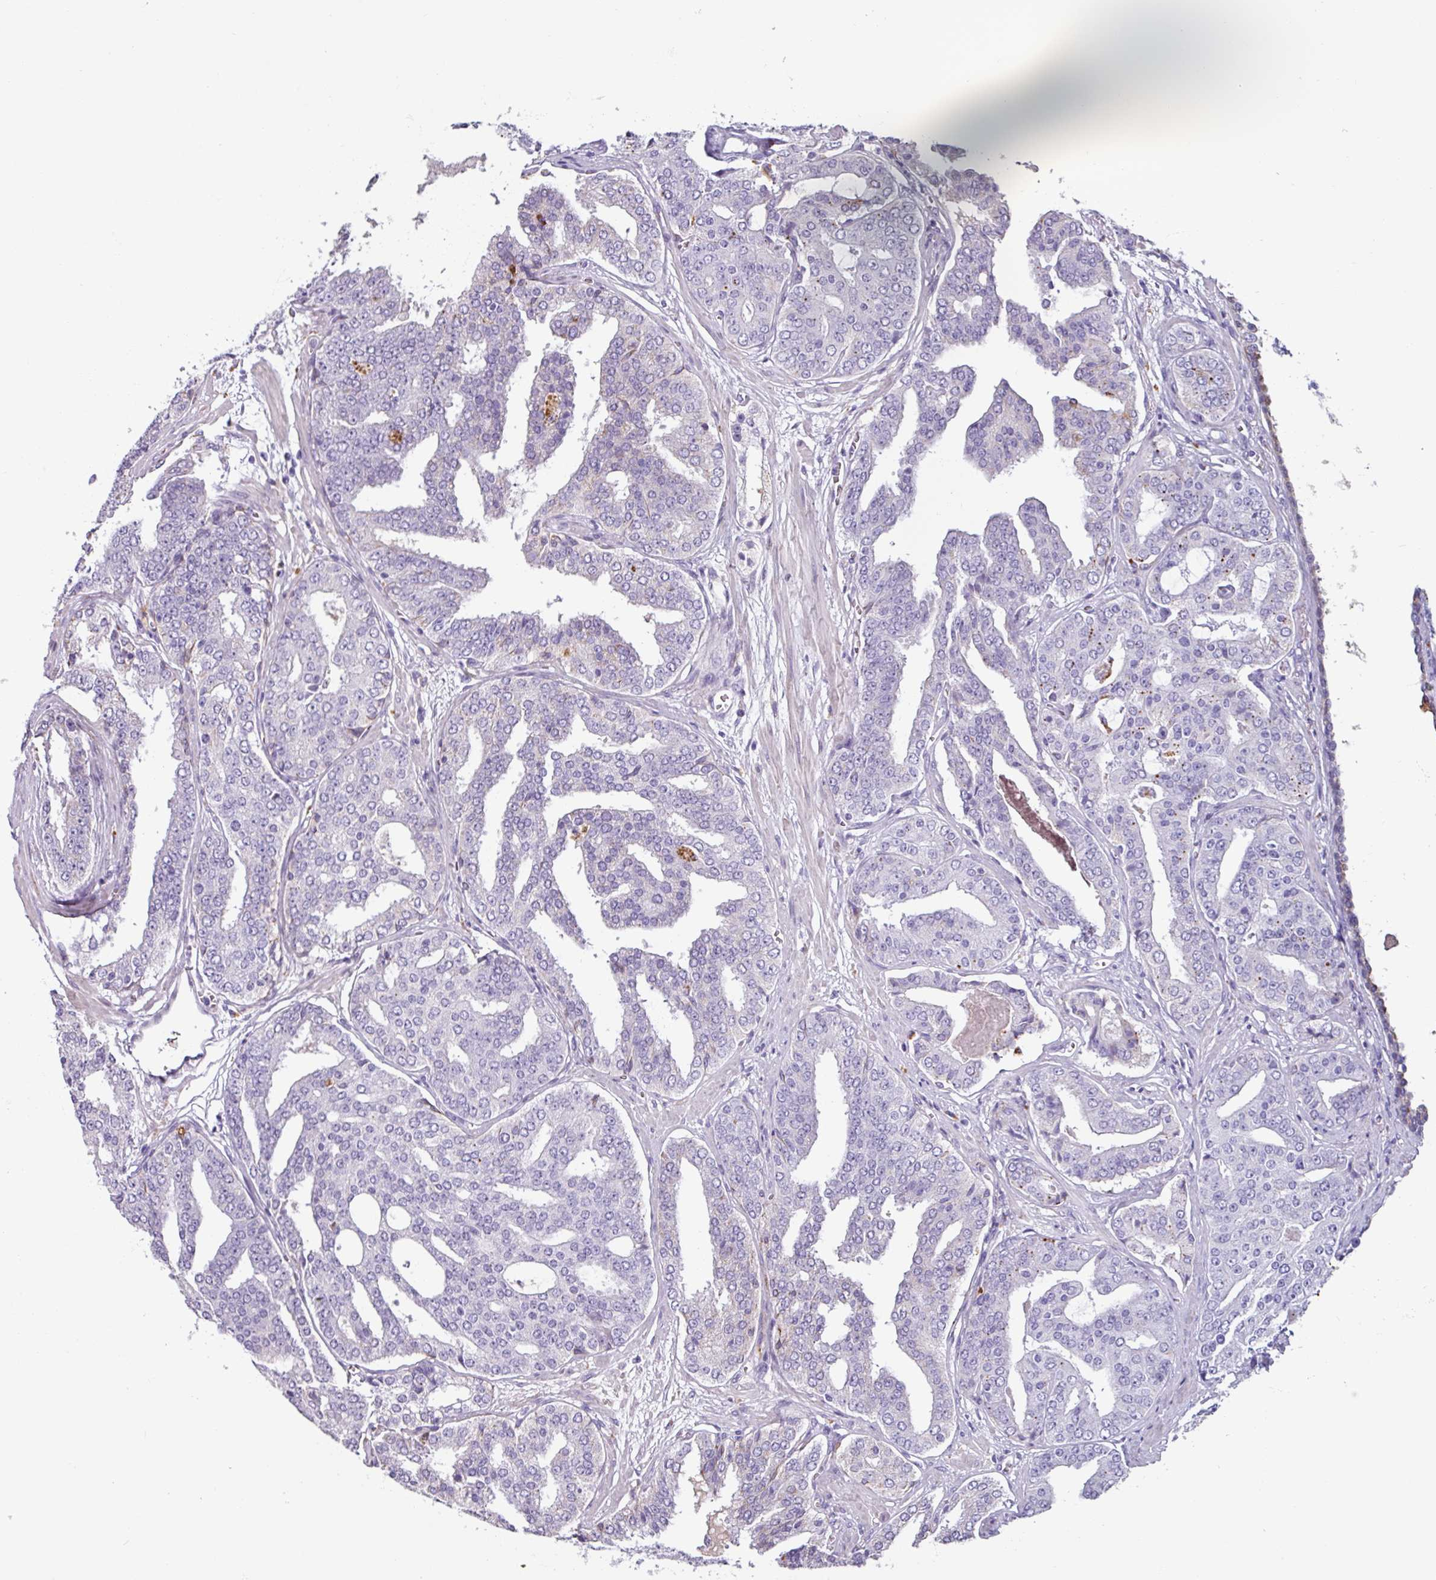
{"staining": {"intensity": "moderate", "quantity": "<25%", "location": "cytoplasmic/membranous"}, "tissue": "prostate cancer", "cell_type": "Tumor cells", "image_type": "cancer", "snomed": [{"axis": "morphology", "description": "Adenocarcinoma, High grade"}, {"axis": "topography", "description": "Prostate"}], "caption": "High-power microscopy captured an immunohistochemistry (IHC) image of adenocarcinoma (high-grade) (prostate), revealing moderate cytoplasmic/membranous expression in approximately <25% of tumor cells. (brown staining indicates protein expression, while blue staining denotes nuclei).", "gene": "SPESP1", "patient": {"sex": "male", "age": 71}}